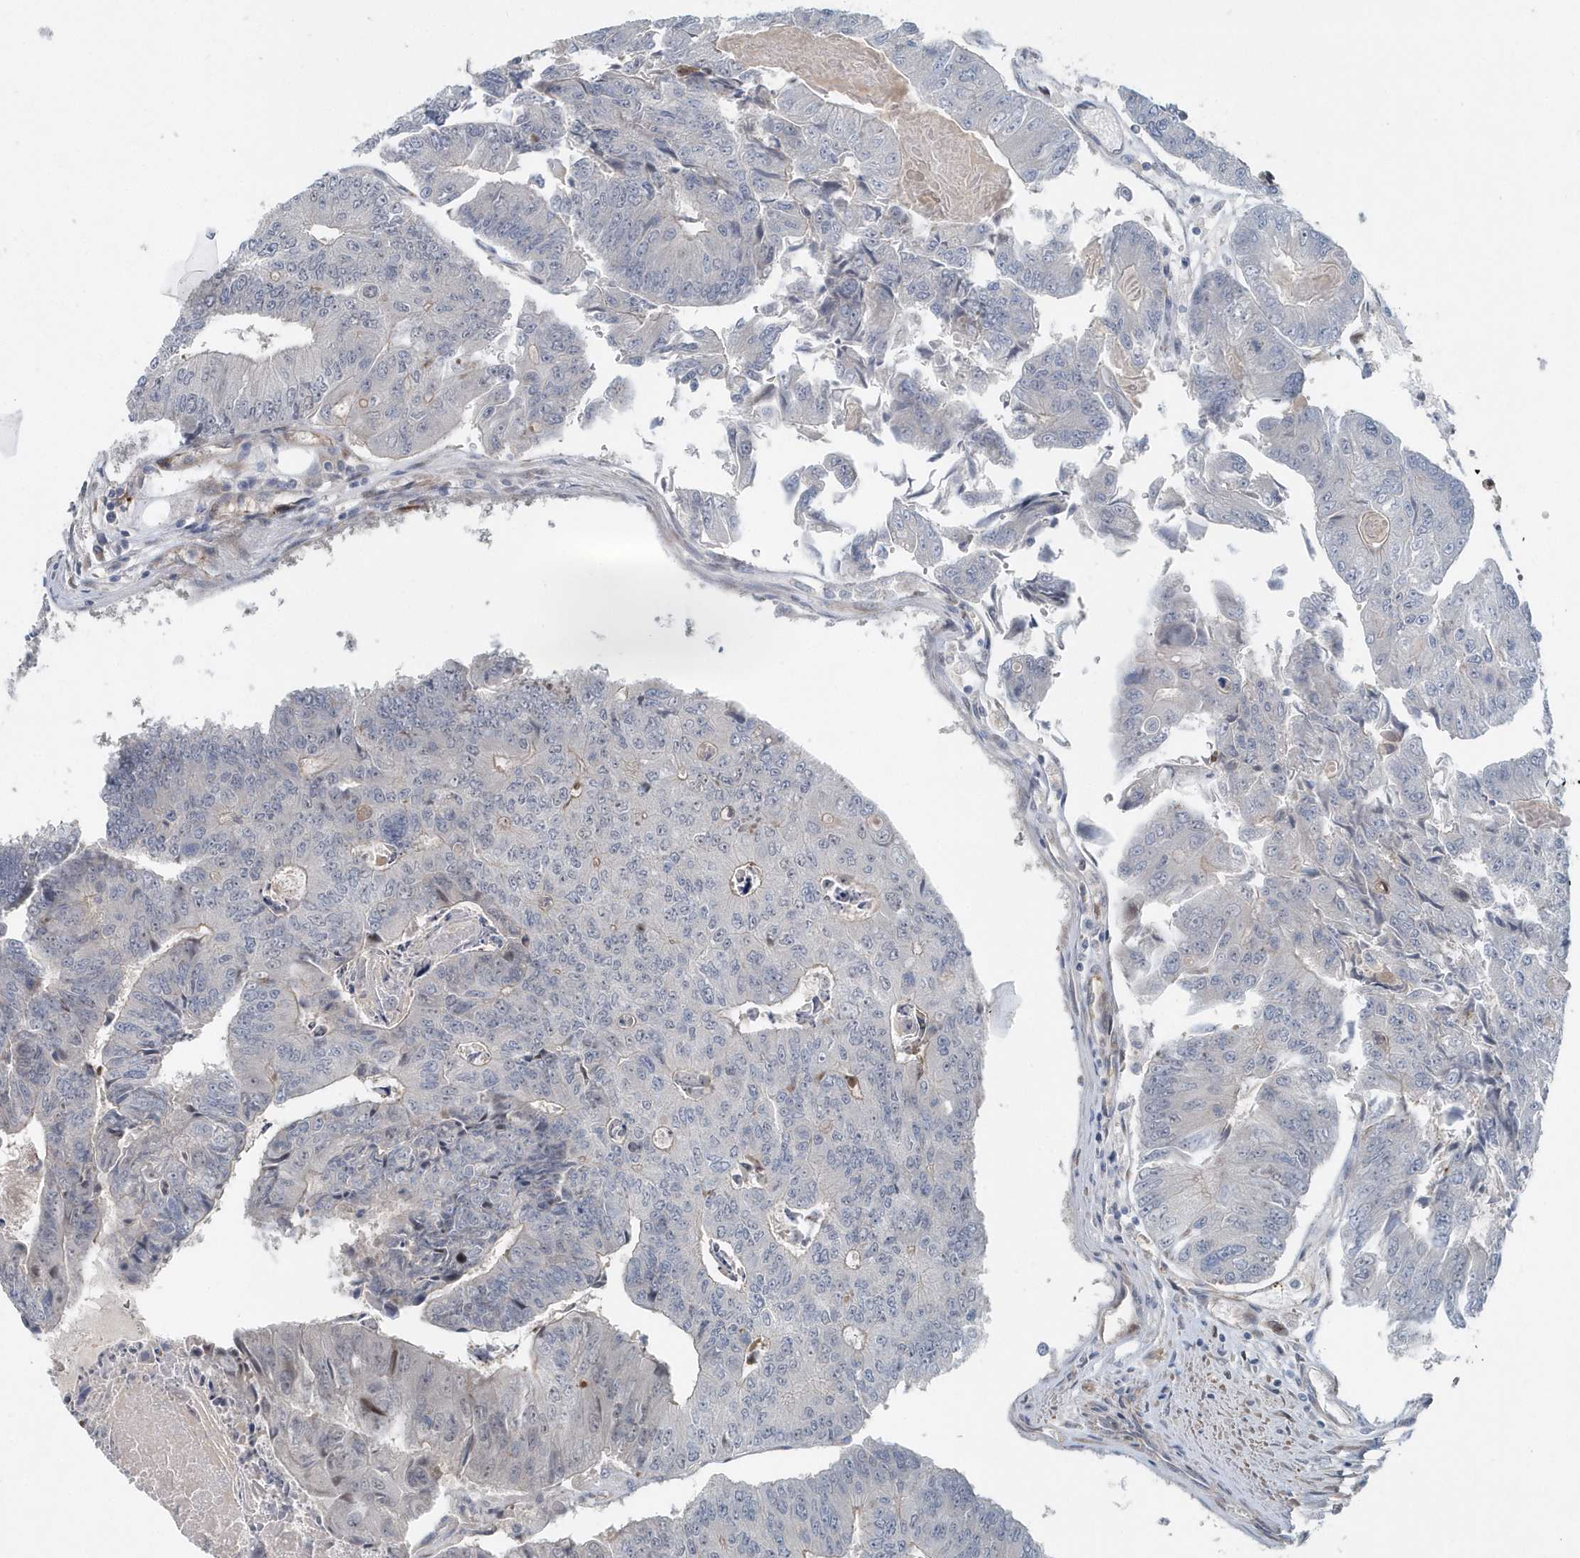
{"staining": {"intensity": "weak", "quantity": "<25%", "location": "cytoplasmic/membranous"}, "tissue": "colorectal cancer", "cell_type": "Tumor cells", "image_type": "cancer", "snomed": [{"axis": "morphology", "description": "Adenocarcinoma, NOS"}, {"axis": "topography", "description": "Colon"}], "caption": "The photomicrograph displays no staining of tumor cells in adenocarcinoma (colorectal). The staining is performed using DAB brown chromogen with nuclei counter-stained in using hematoxylin.", "gene": "MCC", "patient": {"sex": "female", "age": 67}}